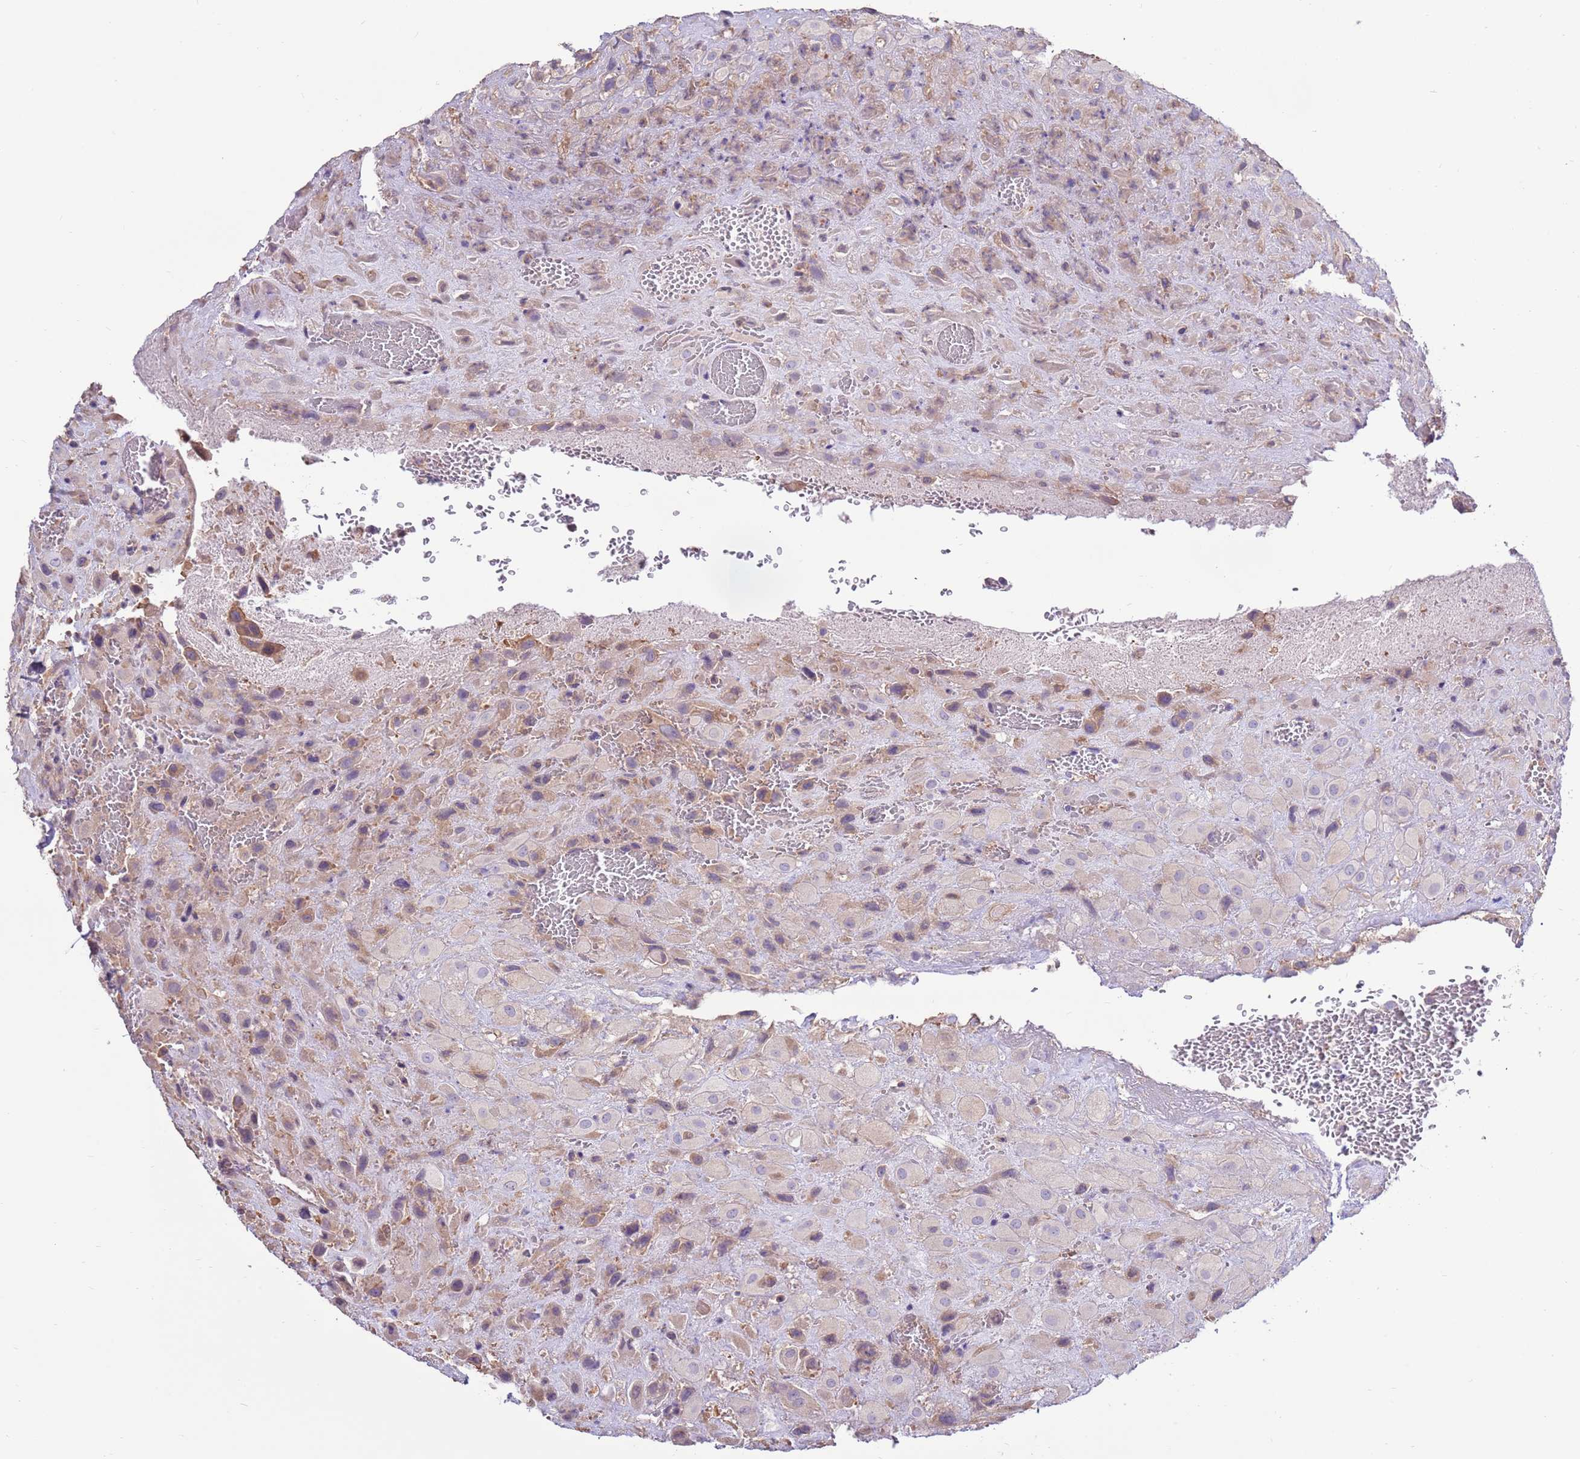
{"staining": {"intensity": "moderate", "quantity": "25%-75%", "location": "cytoplasmic/membranous"}, "tissue": "placenta", "cell_type": "Decidual cells", "image_type": "normal", "snomed": [{"axis": "morphology", "description": "Normal tissue, NOS"}, {"axis": "topography", "description": "Placenta"}], "caption": "Moderate cytoplasmic/membranous expression for a protein is identified in approximately 25%-75% of decidual cells of unremarkable placenta using immunohistochemistry (IHC).", "gene": "EVA1B", "patient": {"sex": "female", "age": 35}}